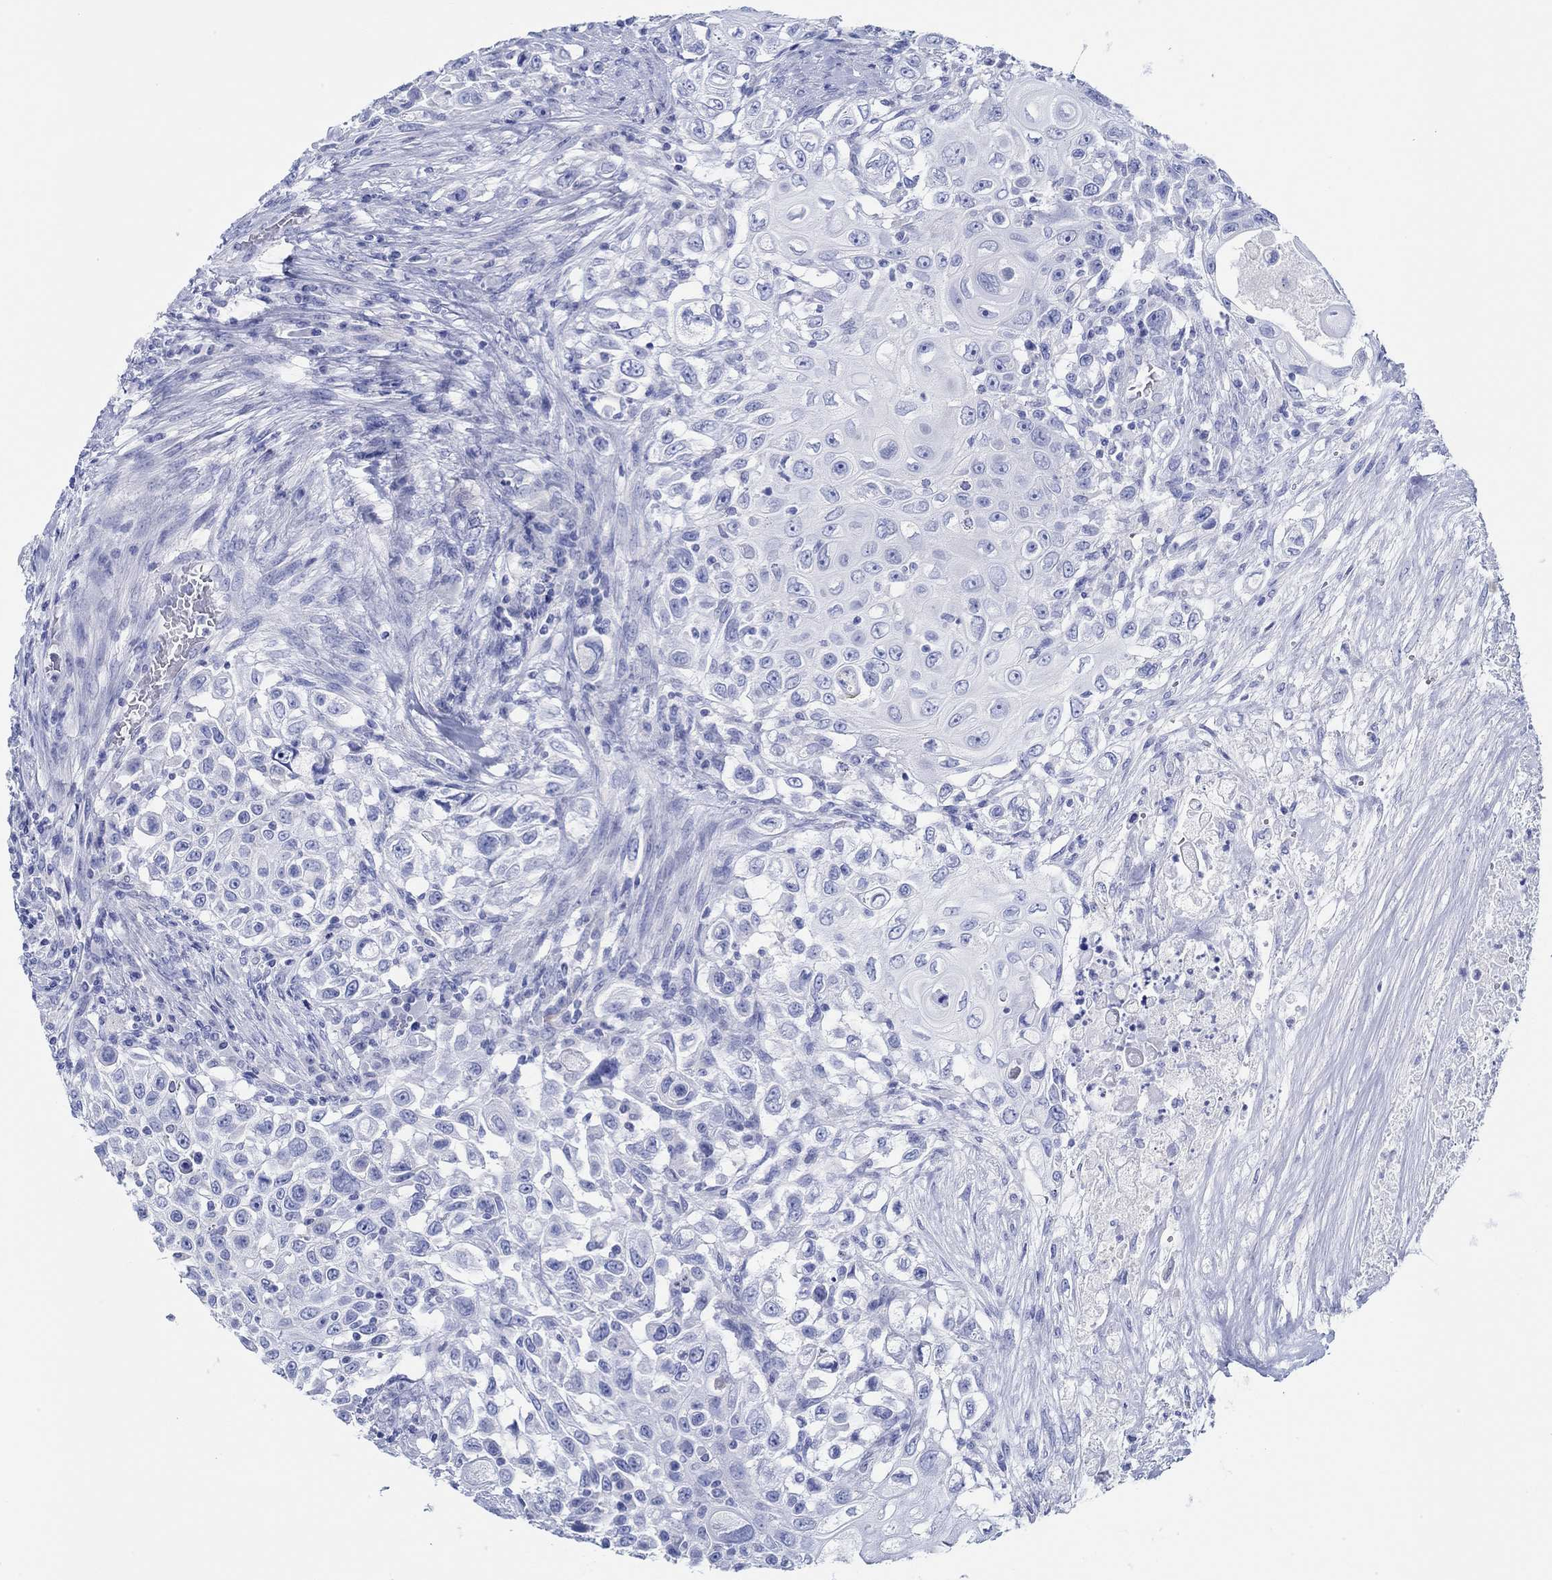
{"staining": {"intensity": "negative", "quantity": "none", "location": "none"}, "tissue": "urothelial cancer", "cell_type": "Tumor cells", "image_type": "cancer", "snomed": [{"axis": "morphology", "description": "Urothelial carcinoma, High grade"}, {"axis": "topography", "description": "Urinary bladder"}], "caption": "Immunohistochemistry (IHC) image of urothelial cancer stained for a protein (brown), which reveals no positivity in tumor cells.", "gene": "IGFBP6", "patient": {"sex": "female", "age": 56}}